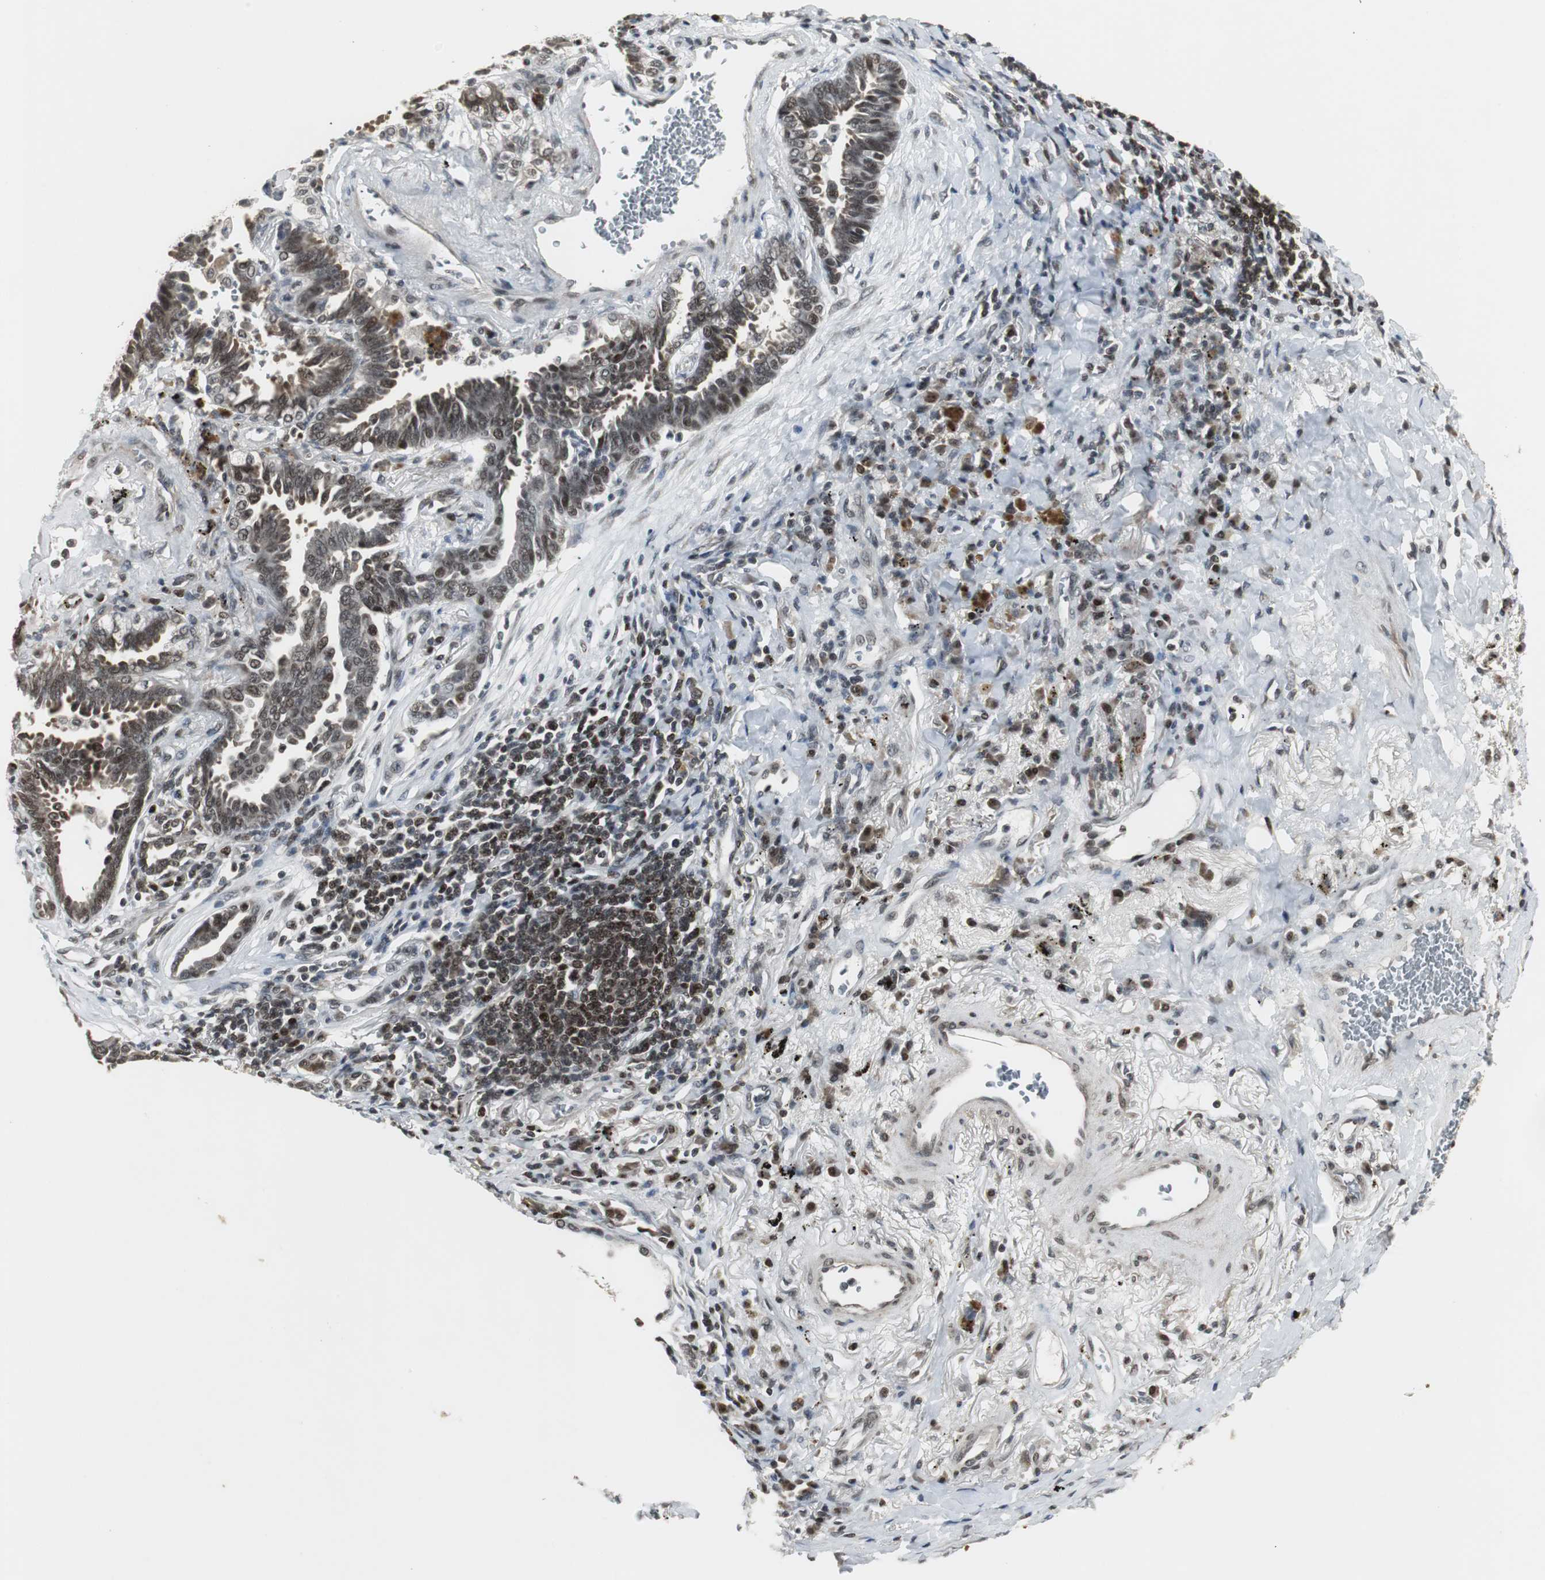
{"staining": {"intensity": "moderate", "quantity": ">75%", "location": "nuclear"}, "tissue": "lung cancer", "cell_type": "Tumor cells", "image_type": "cancer", "snomed": [{"axis": "morphology", "description": "Adenocarcinoma, NOS"}, {"axis": "topography", "description": "Lung"}], "caption": "An image showing moderate nuclear expression in about >75% of tumor cells in adenocarcinoma (lung), as visualized by brown immunohistochemical staining.", "gene": "MPG", "patient": {"sex": "female", "age": 64}}